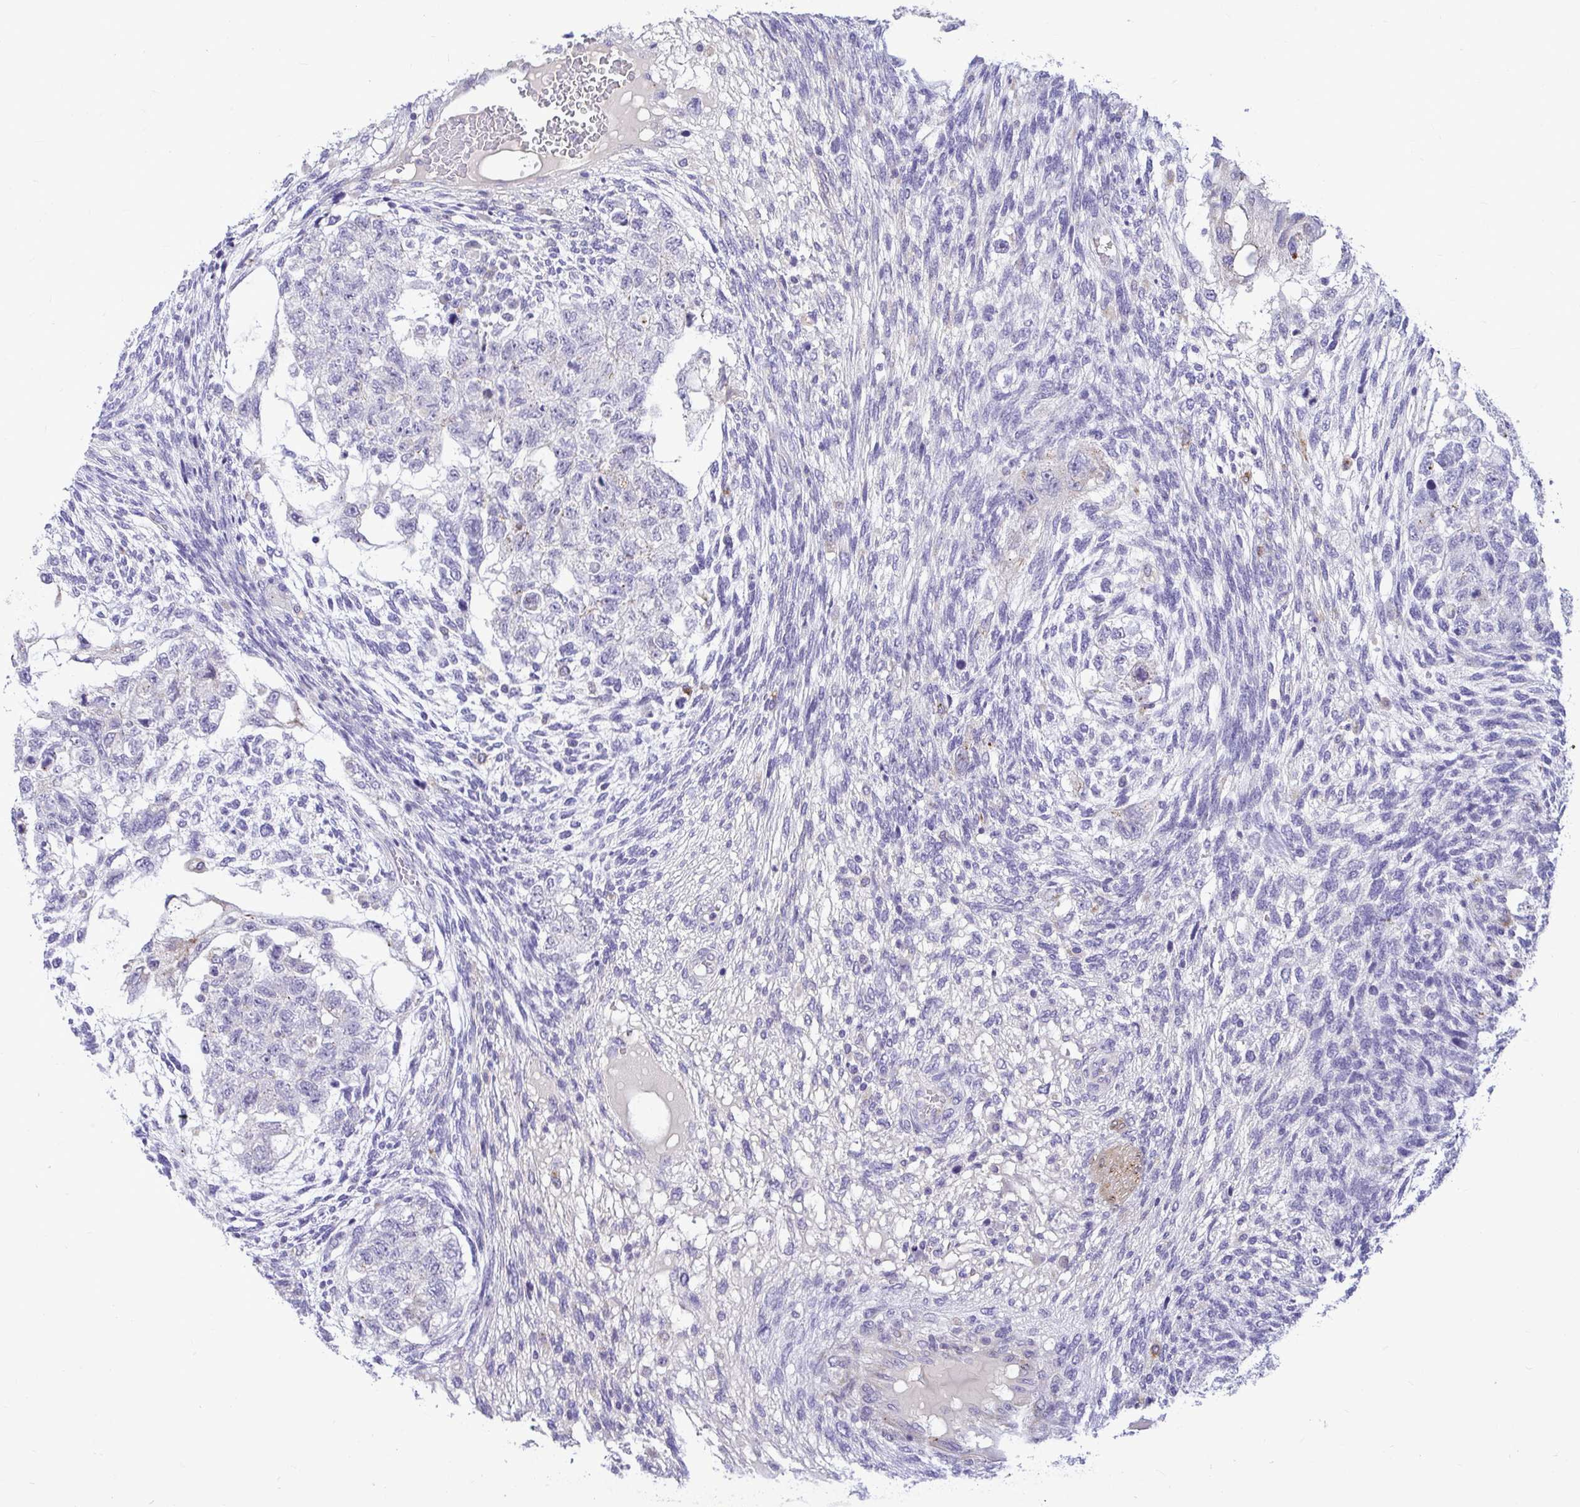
{"staining": {"intensity": "negative", "quantity": "none", "location": "none"}, "tissue": "testis cancer", "cell_type": "Tumor cells", "image_type": "cancer", "snomed": [{"axis": "morphology", "description": "Normal tissue, NOS"}, {"axis": "morphology", "description": "Carcinoma, Embryonal, NOS"}, {"axis": "topography", "description": "Testis"}], "caption": "Immunohistochemical staining of testis cancer demonstrates no significant expression in tumor cells.", "gene": "PKN3", "patient": {"sex": "male", "age": 36}}